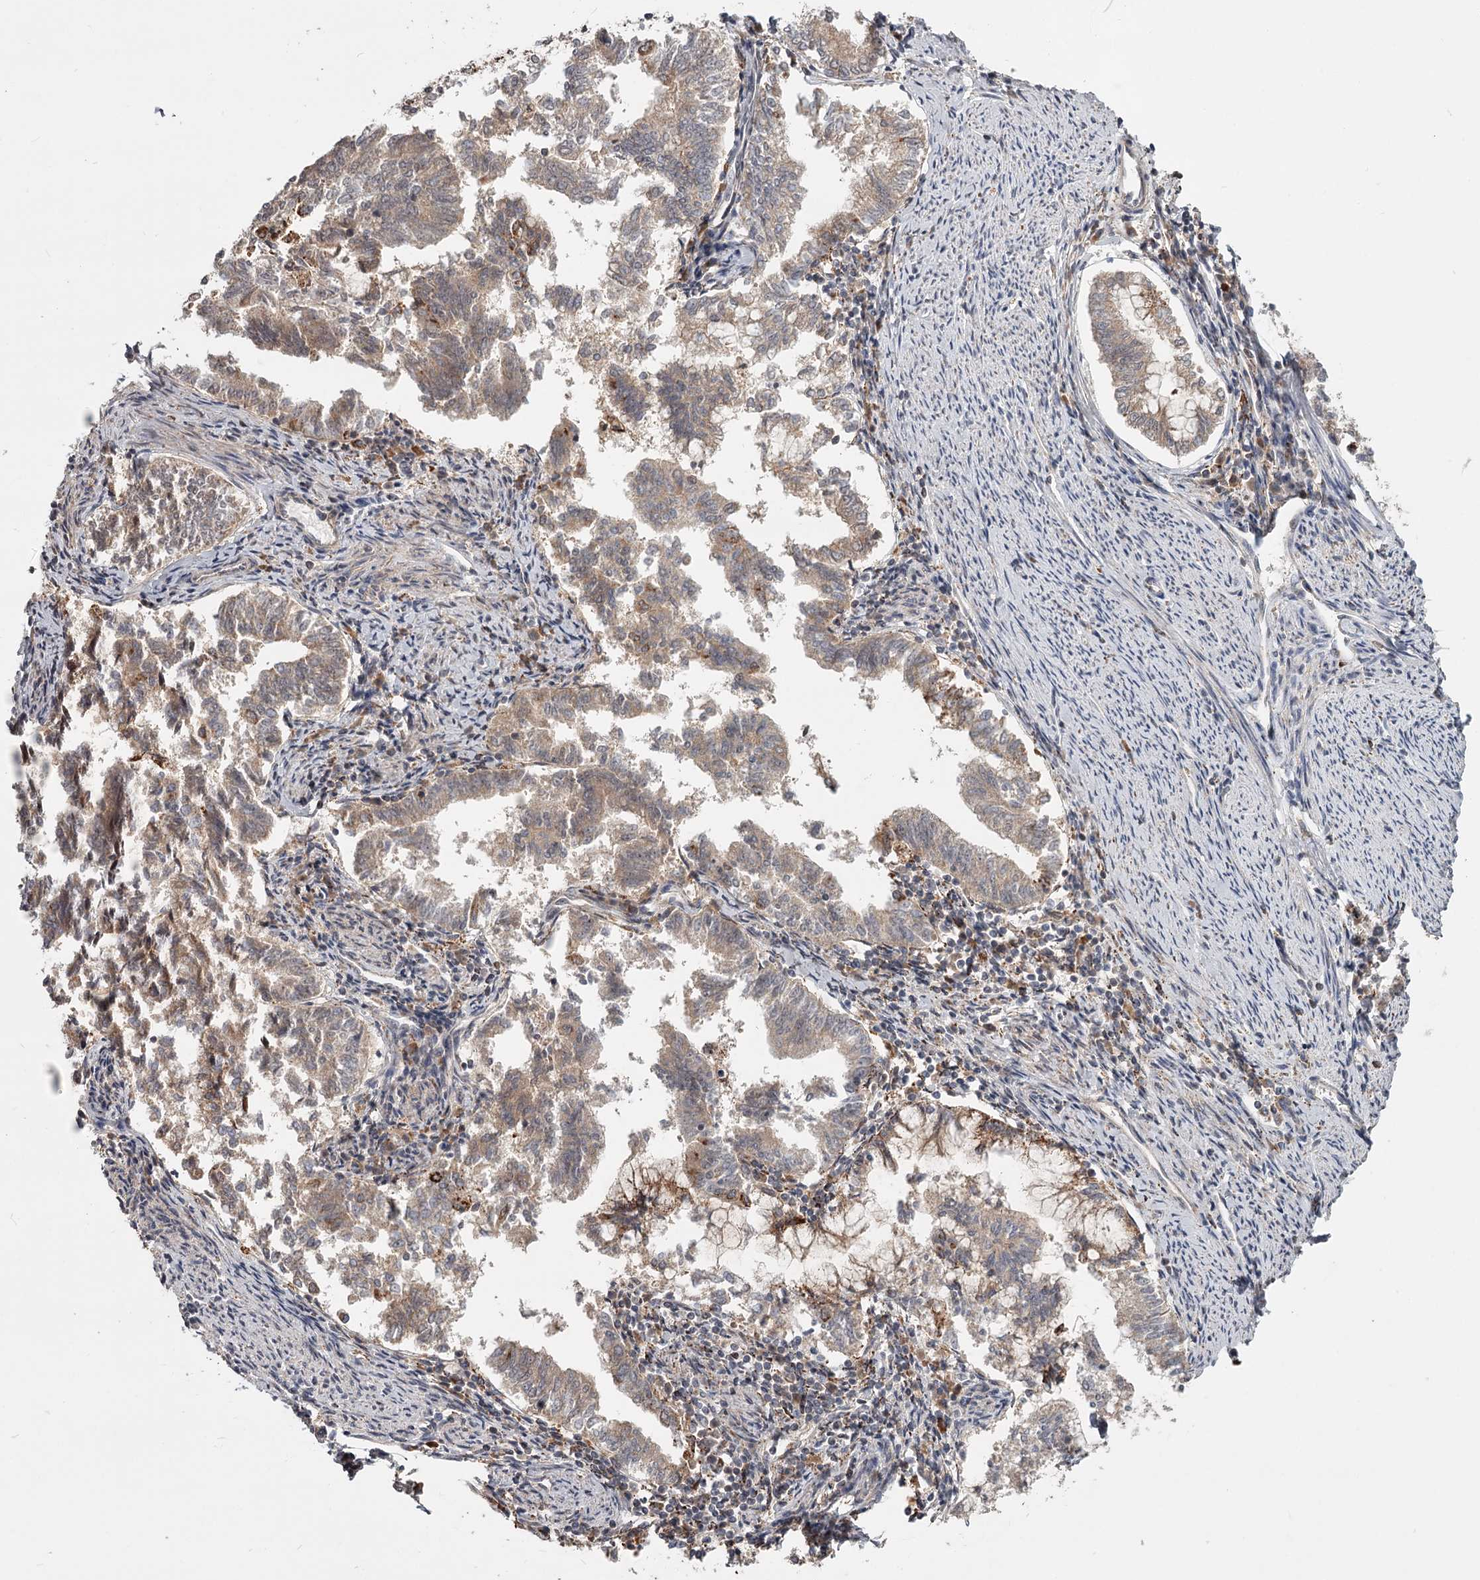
{"staining": {"intensity": "weak", "quantity": "25%-75%", "location": "cytoplasmic/membranous"}, "tissue": "endometrial cancer", "cell_type": "Tumor cells", "image_type": "cancer", "snomed": [{"axis": "morphology", "description": "Adenocarcinoma, NOS"}, {"axis": "topography", "description": "Endometrium"}], "caption": "The immunohistochemical stain highlights weak cytoplasmic/membranous expression in tumor cells of endometrial cancer (adenocarcinoma) tissue.", "gene": "CDC123", "patient": {"sex": "female", "age": 79}}